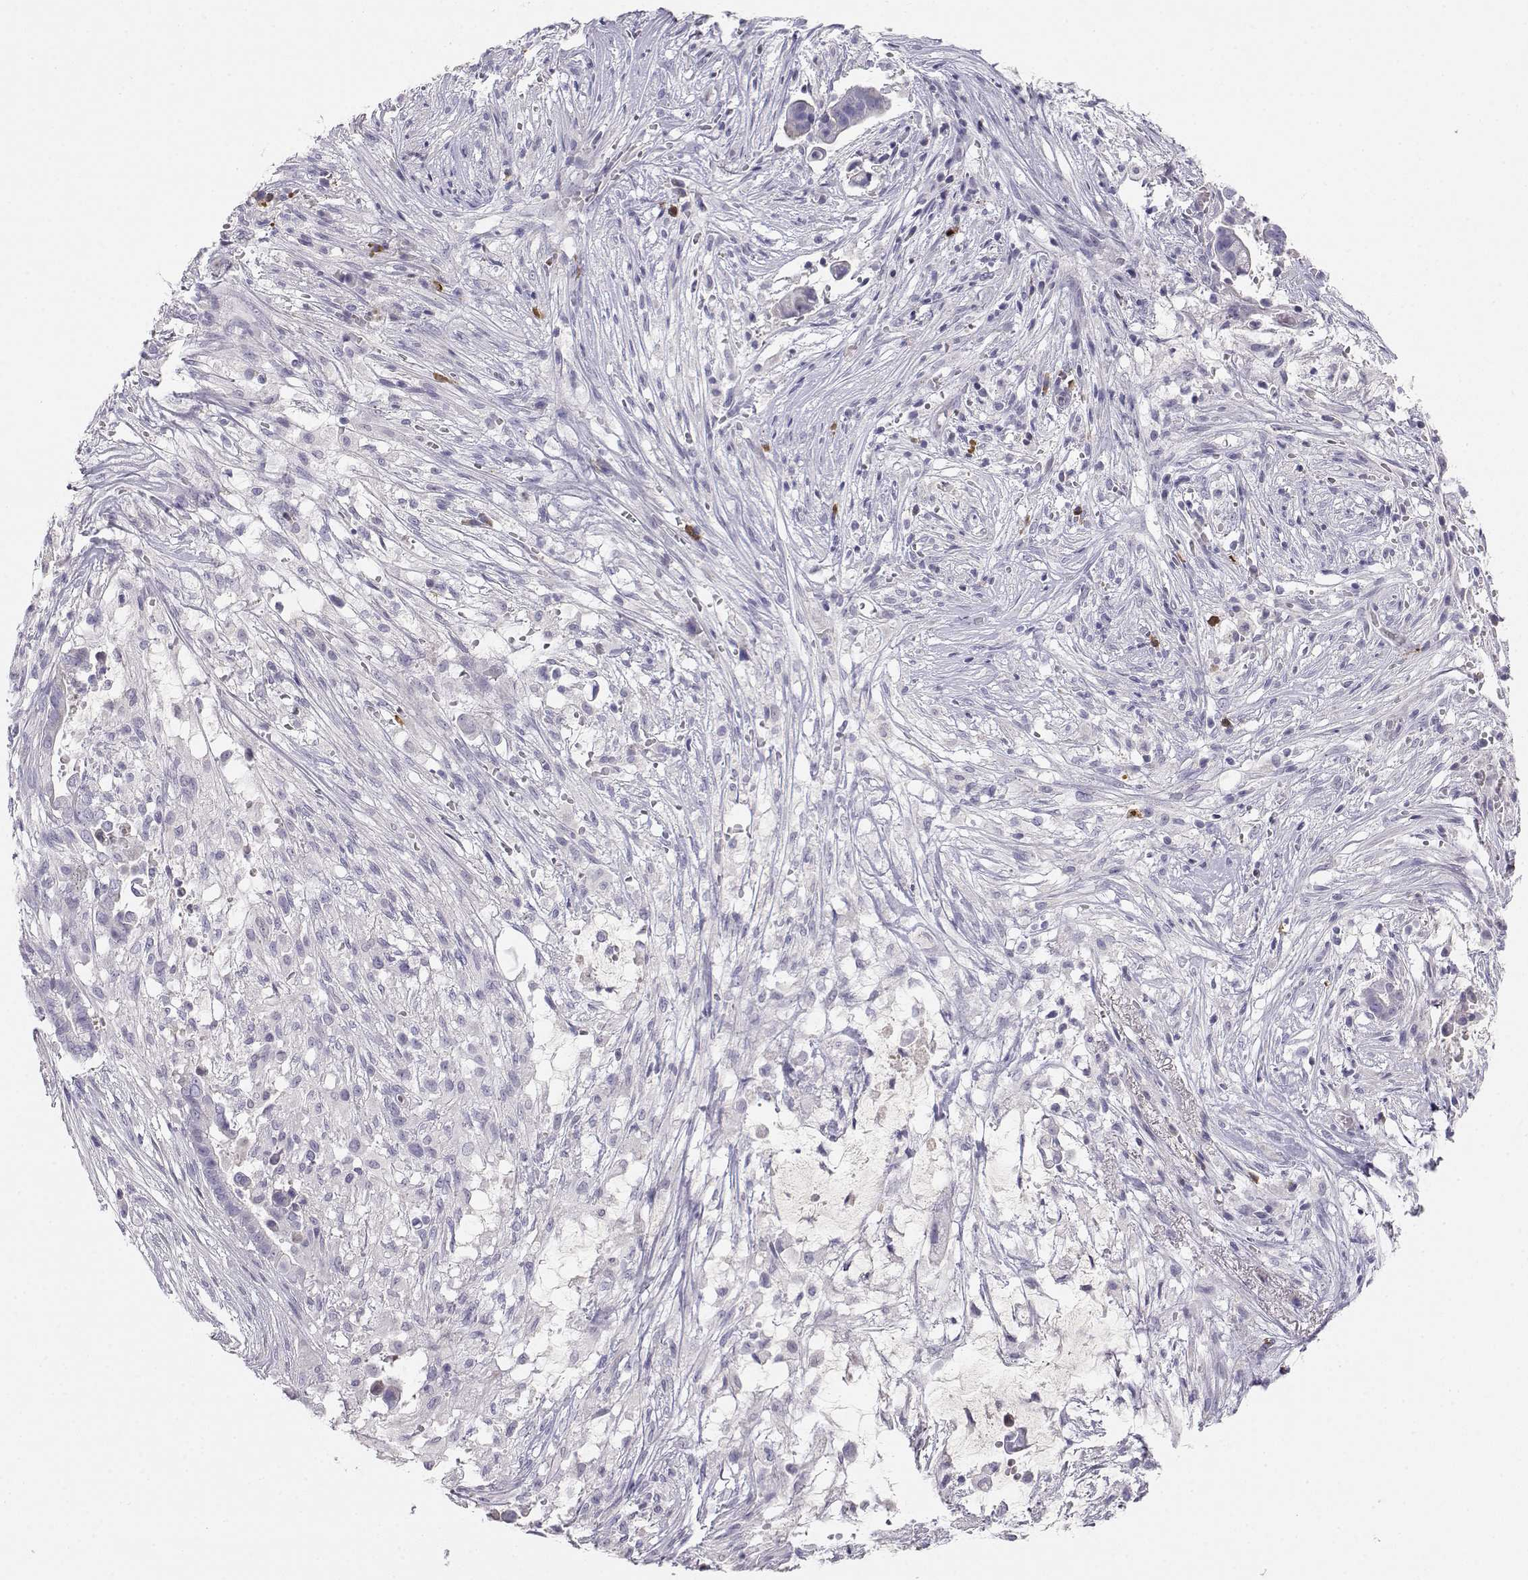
{"staining": {"intensity": "negative", "quantity": "none", "location": "none"}, "tissue": "pancreatic cancer", "cell_type": "Tumor cells", "image_type": "cancer", "snomed": [{"axis": "morphology", "description": "Adenocarcinoma, NOS"}, {"axis": "topography", "description": "Pancreas"}], "caption": "Tumor cells are negative for brown protein staining in pancreatic adenocarcinoma.", "gene": "CDHR1", "patient": {"sex": "male", "age": 61}}